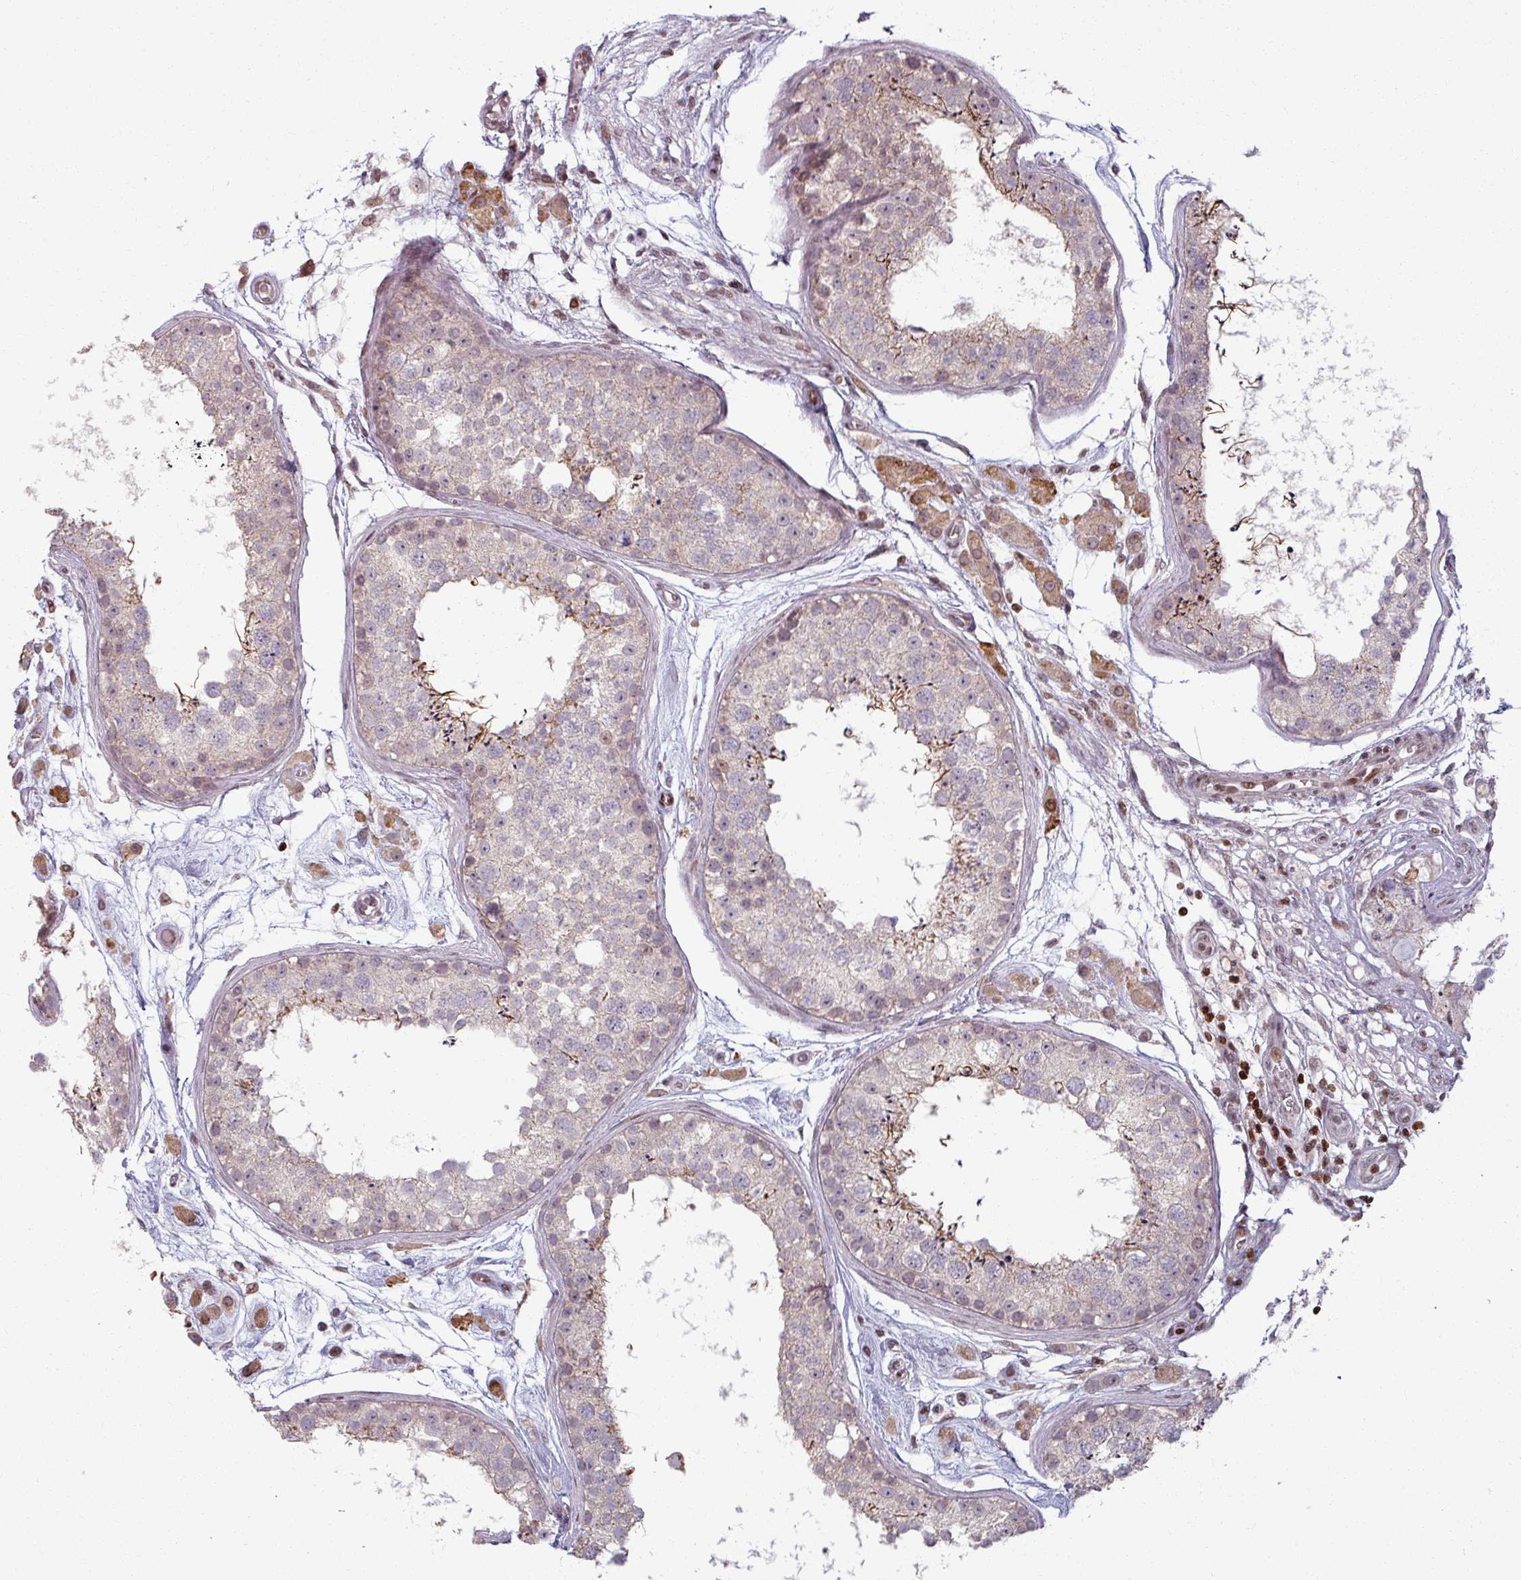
{"staining": {"intensity": "weak", "quantity": "25%-75%", "location": "cytoplasmic/membranous"}, "tissue": "testis", "cell_type": "Cells in seminiferous ducts", "image_type": "normal", "snomed": [{"axis": "morphology", "description": "Normal tissue, NOS"}, {"axis": "topography", "description": "Testis"}], "caption": "Immunohistochemical staining of benign testis shows low levels of weak cytoplasmic/membranous expression in approximately 25%-75% of cells in seminiferous ducts. (Stains: DAB (3,3'-diaminobenzidine) in brown, nuclei in blue, Microscopy: brightfield microscopy at high magnification).", "gene": "NCOR1", "patient": {"sex": "male", "age": 25}}